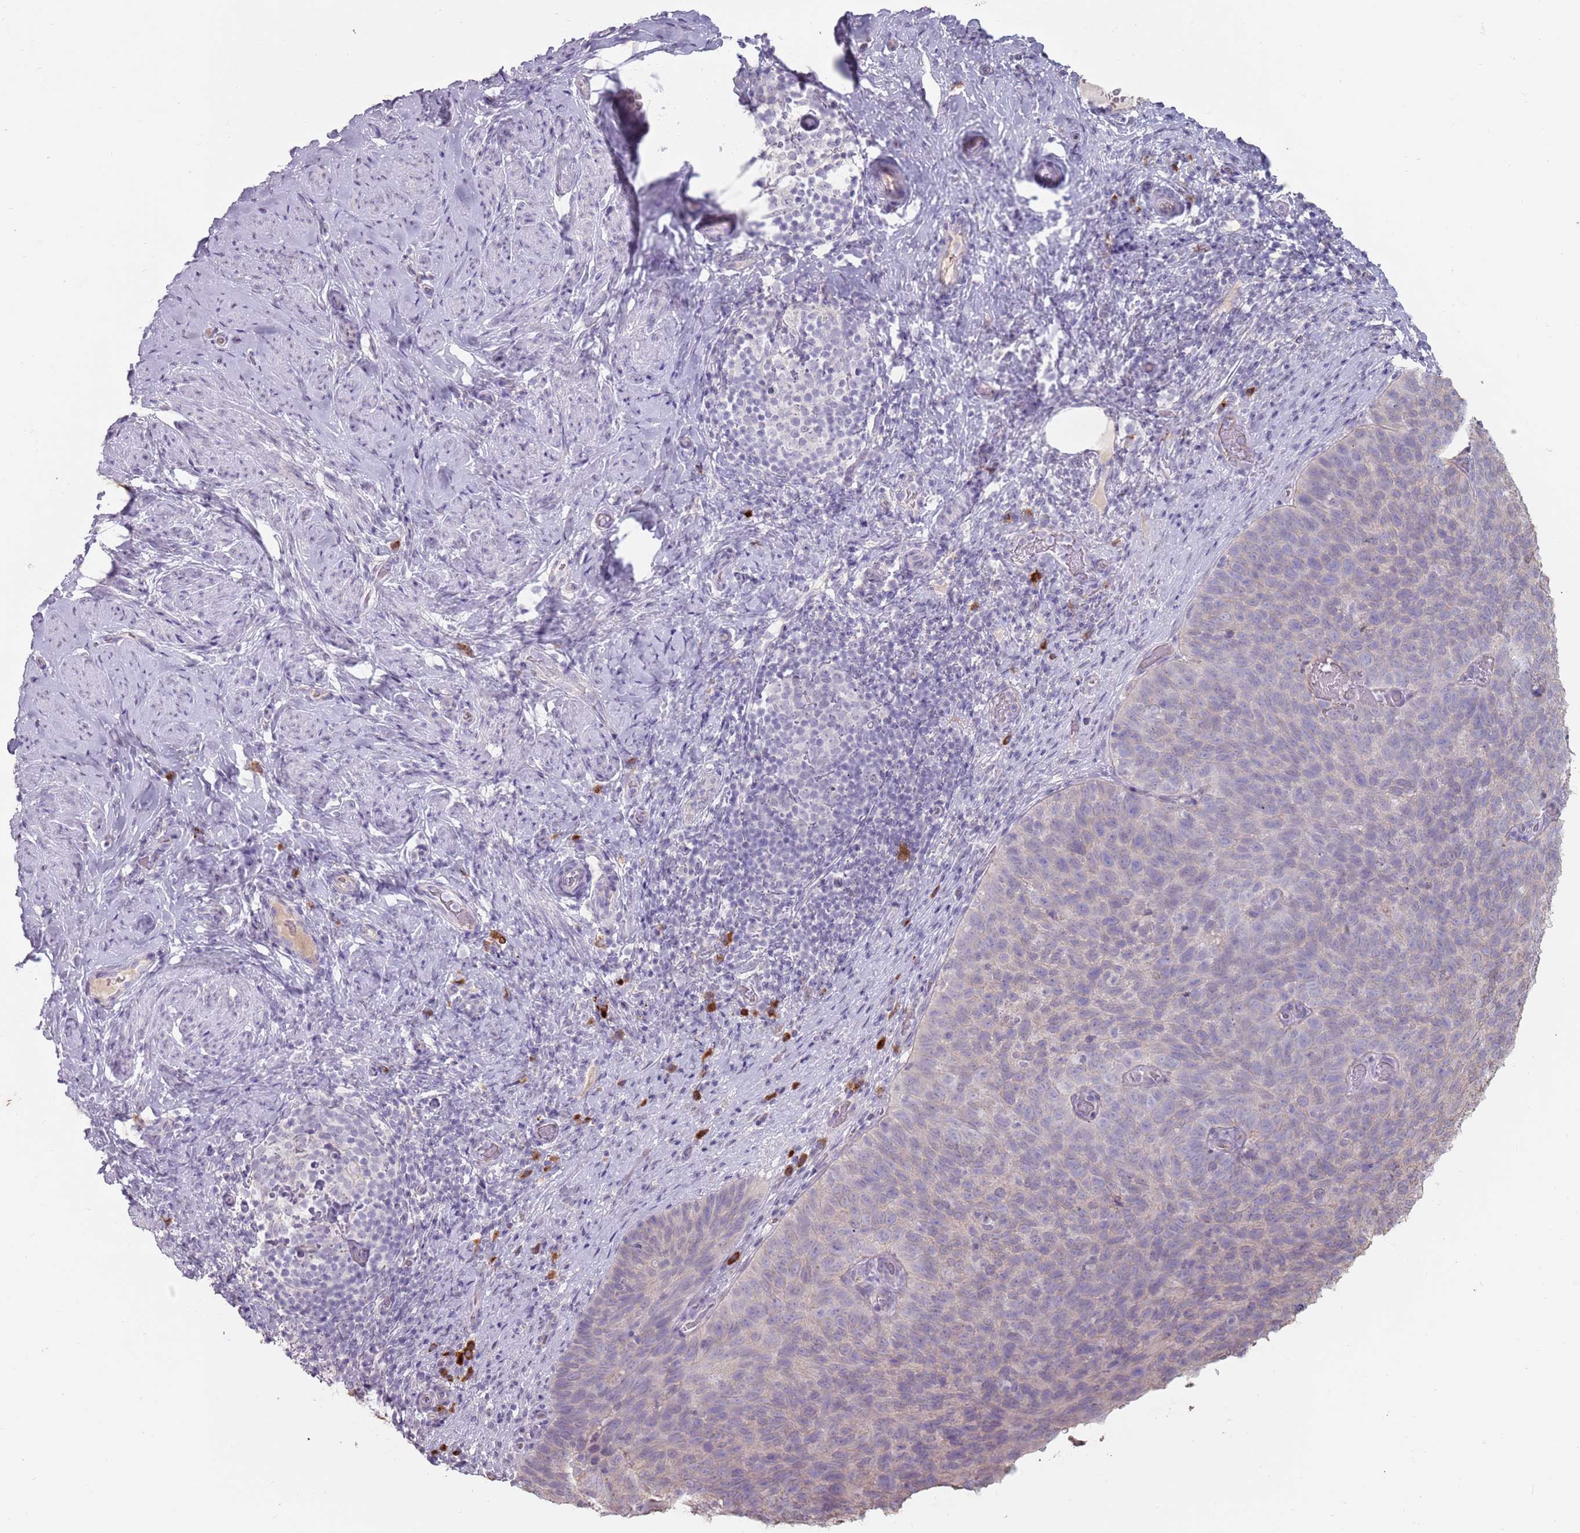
{"staining": {"intensity": "negative", "quantity": "none", "location": "none"}, "tissue": "cervical cancer", "cell_type": "Tumor cells", "image_type": "cancer", "snomed": [{"axis": "morphology", "description": "Squamous cell carcinoma, NOS"}, {"axis": "topography", "description": "Cervix"}], "caption": "Micrograph shows no significant protein staining in tumor cells of squamous cell carcinoma (cervical).", "gene": "STYK1", "patient": {"sex": "female", "age": 80}}